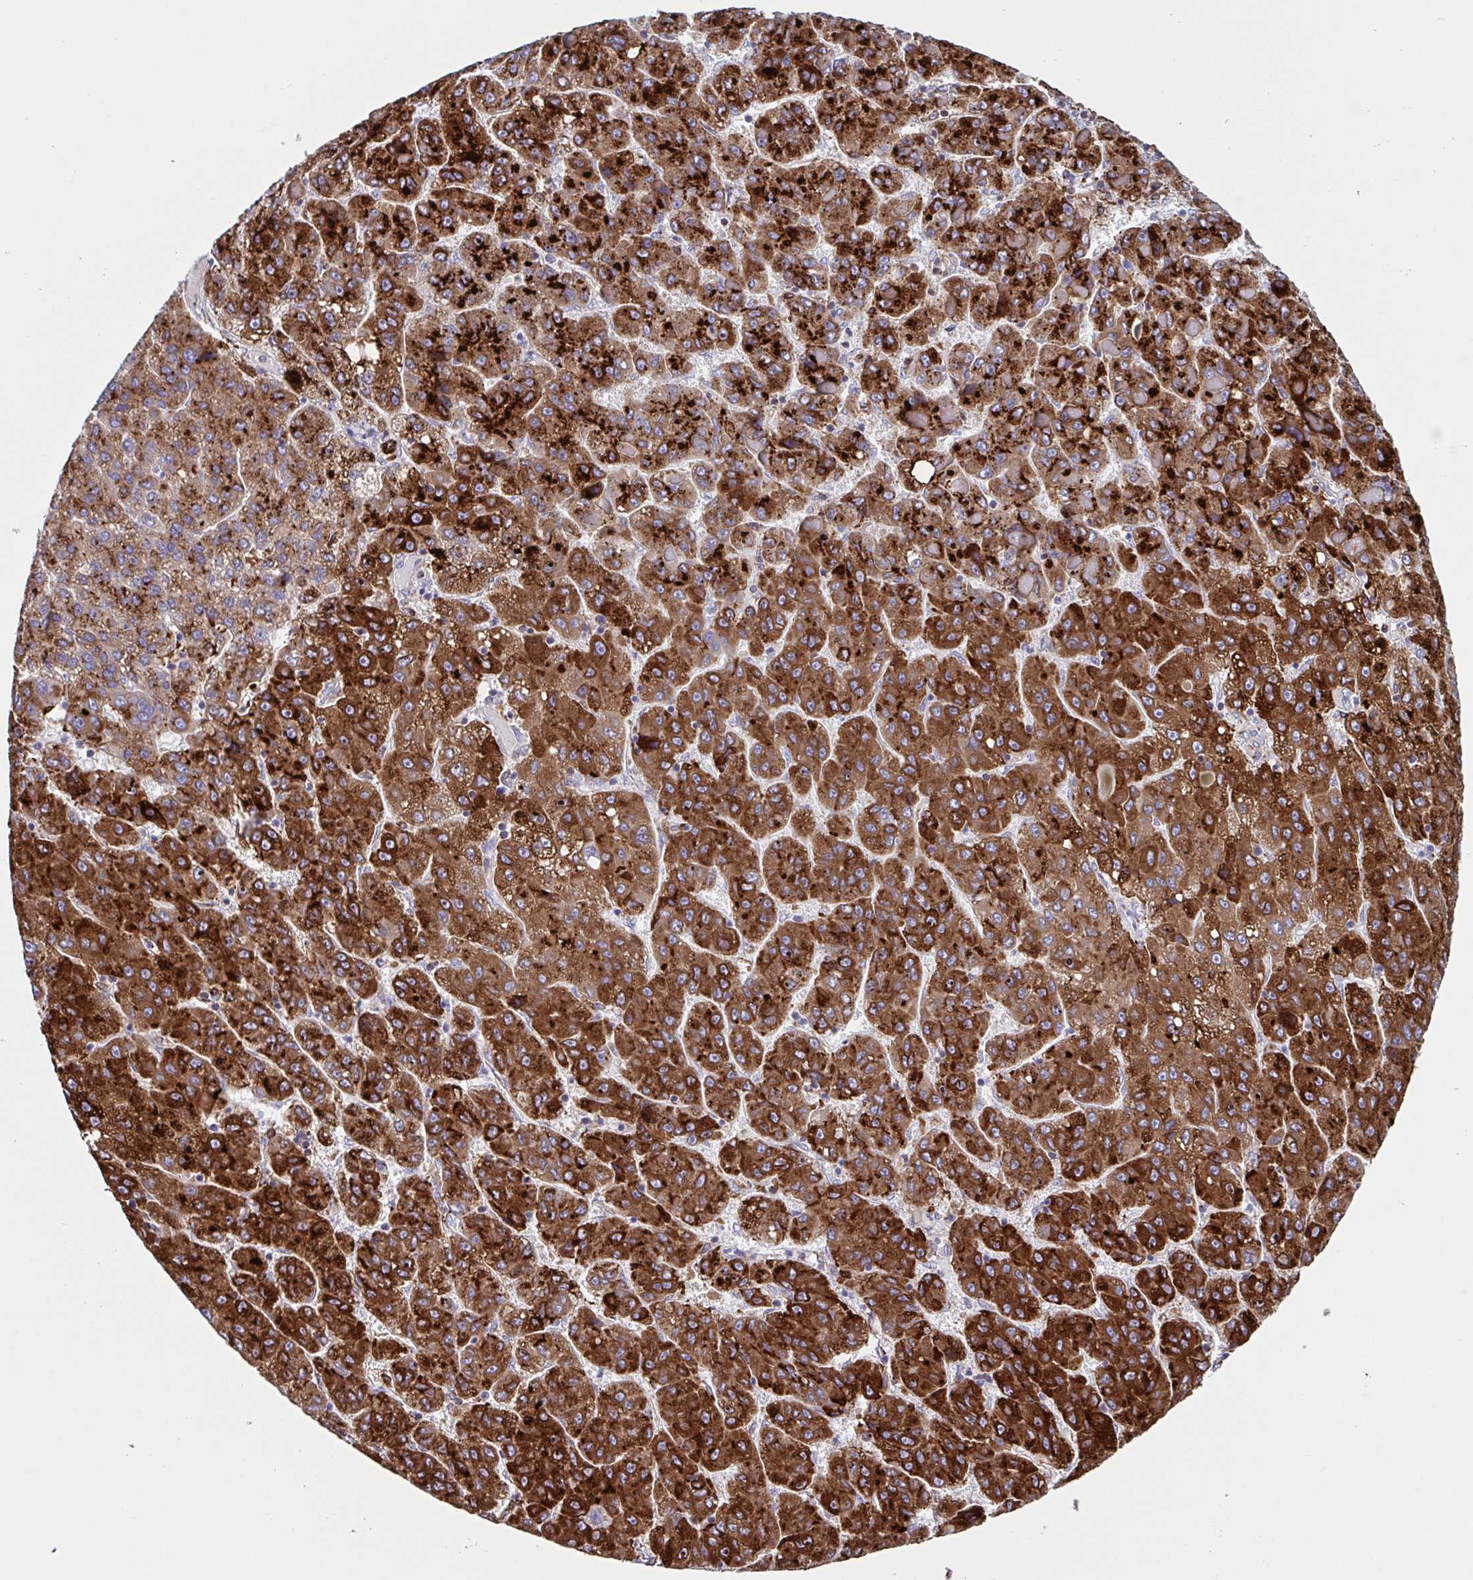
{"staining": {"intensity": "strong", "quantity": ">75%", "location": "cytoplasmic/membranous"}, "tissue": "liver cancer", "cell_type": "Tumor cells", "image_type": "cancer", "snomed": [{"axis": "morphology", "description": "Carcinoma, Hepatocellular, NOS"}, {"axis": "topography", "description": "Liver"}], "caption": "IHC histopathology image of human hepatocellular carcinoma (liver) stained for a protein (brown), which shows high levels of strong cytoplasmic/membranous positivity in approximately >75% of tumor cells.", "gene": "RFK", "patient": {"sex": "female", "age": 82}}